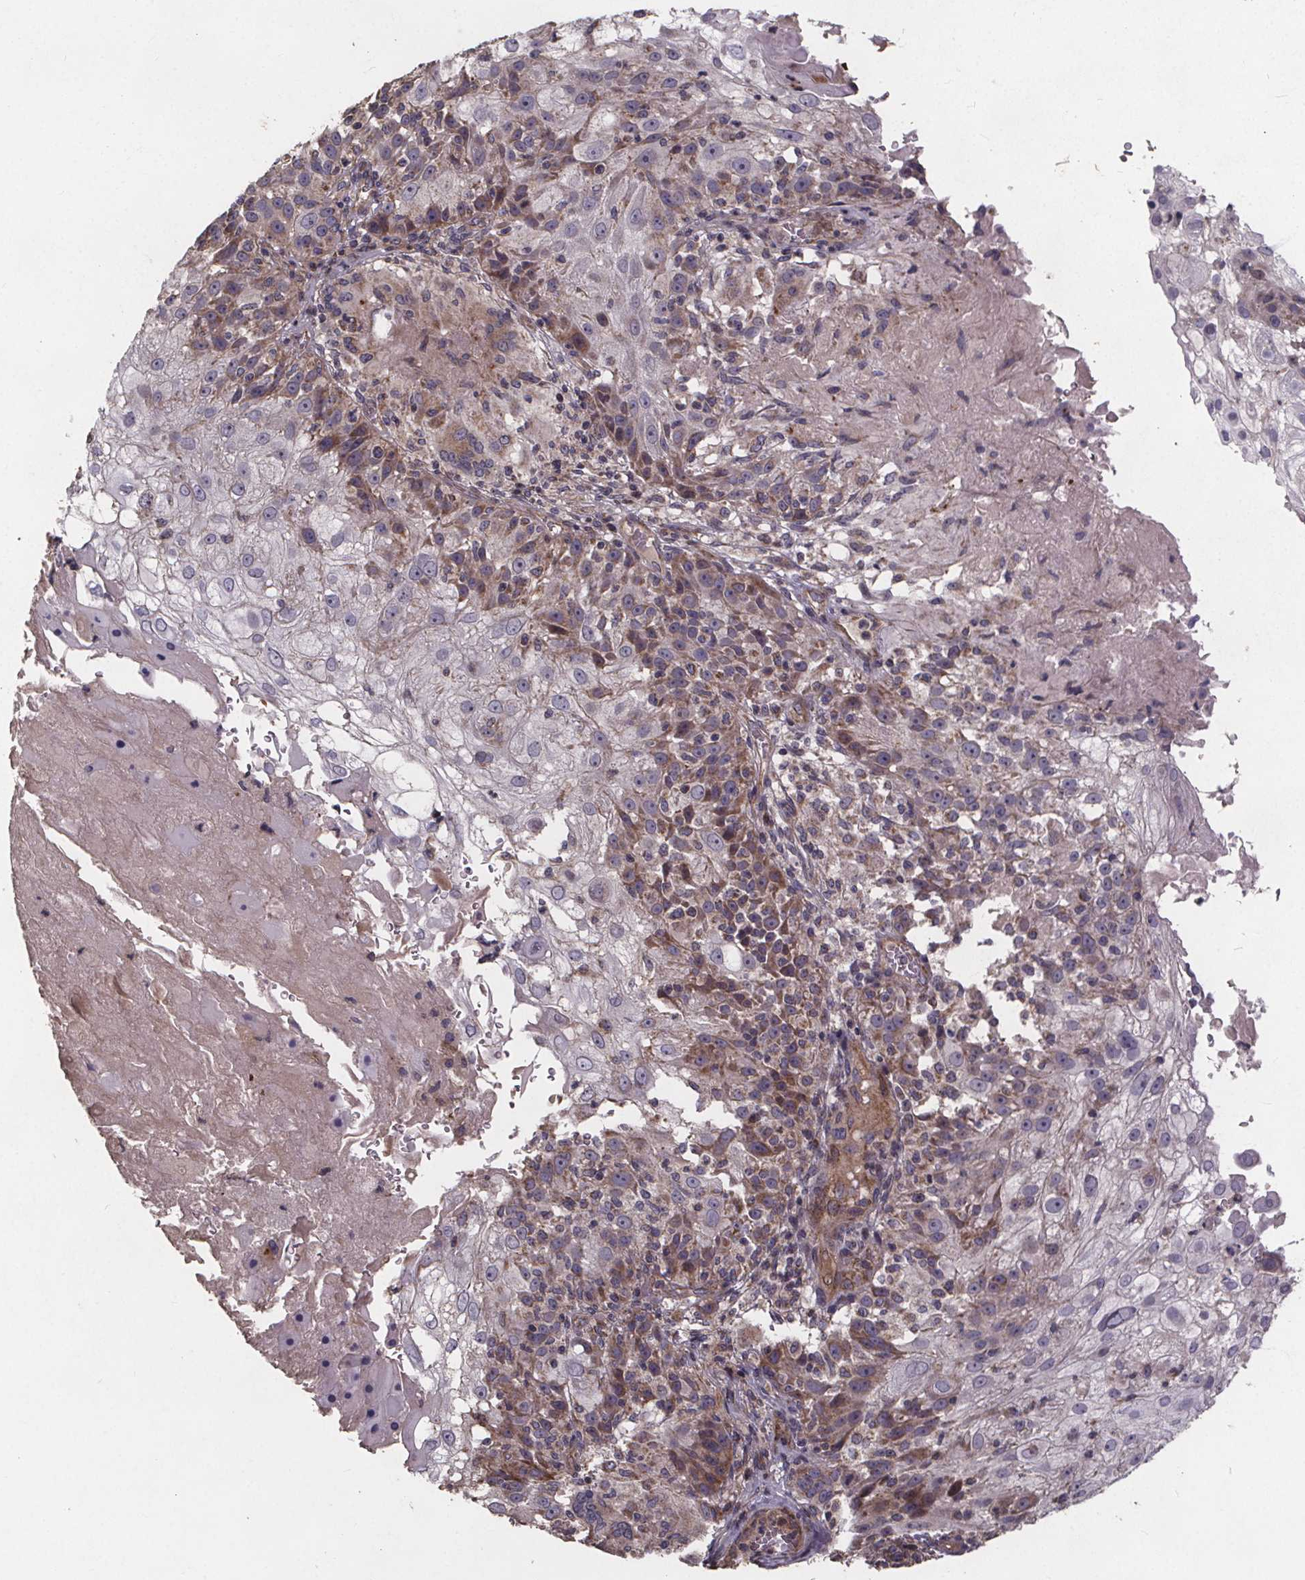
{"staining": {"intensity": "moderate", "quantity": "25%-75%", "location": "cytoplasmic/membranous"}, "tissue": "skin cancer", "cell_type": "Tumor cells", "image_type": "cancer", "snomed": [{"axis": "morphology", "description": "Normal tissue, NOS"}, {"axis": "morphology", "description": "Squamous cell carcinoma, NOS"}, {"axis": "topography", "description": "Skin"}], "caption": "Protein staining of squamous cell carcinoma (skin) tissue displays moderate cytoplasmic/membranous positivity in about 25%-75% of tumor cells.", "gene": "YME1L1", "patient": {"sex": "female", "age": 83}}